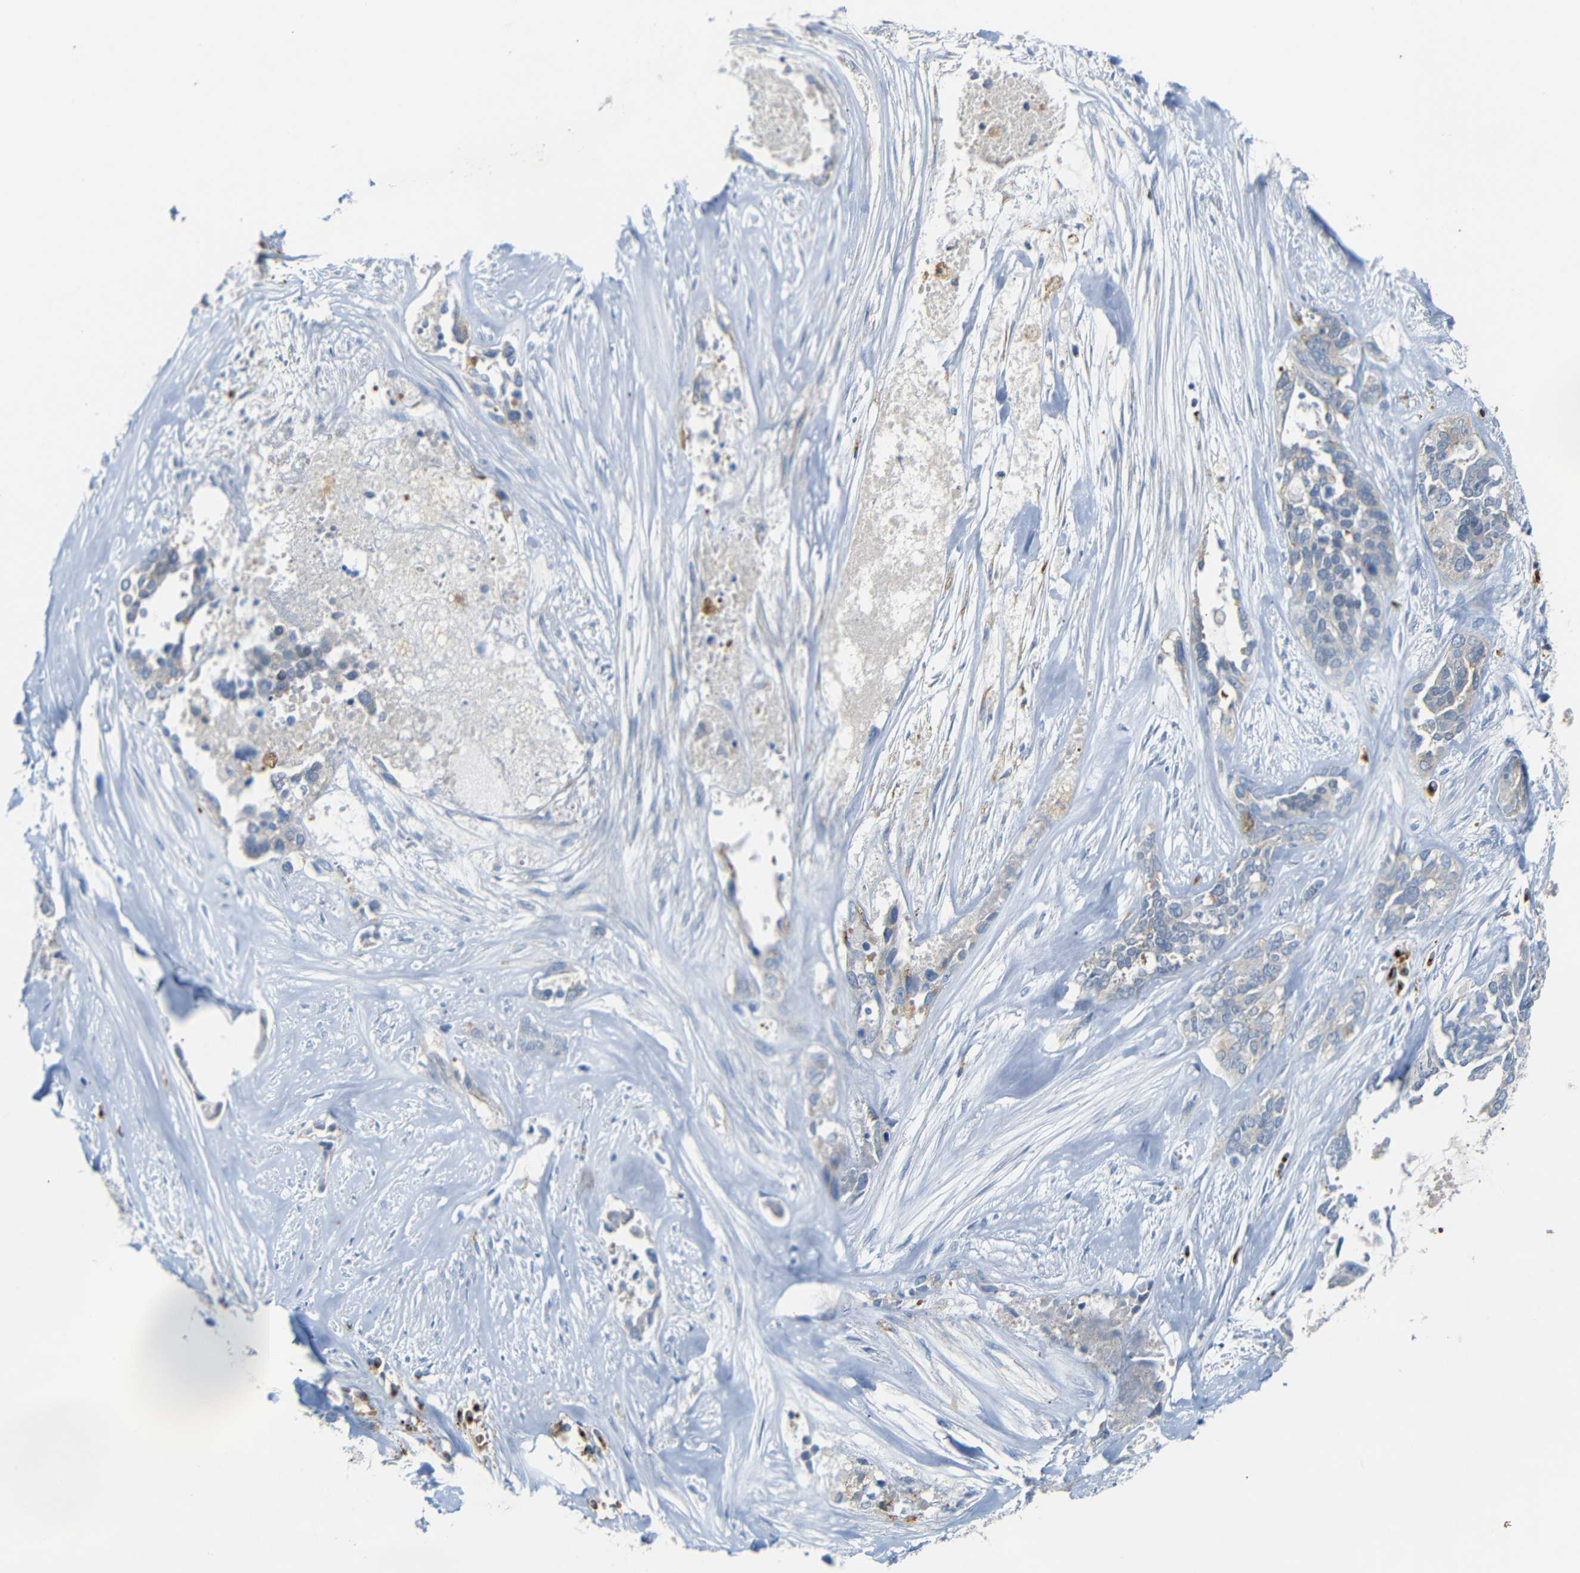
{"staining": {"intensity": "weak", "quantity": "<25%", "location": "cytoplasmic/membranous"}, "tissue": "ovarian cancer", "cell_type": "Tumor cells", "image_type": "cancer", "snomed": [{"axis": "morphology", "description": "Cystadenocarcinoma, serous, NOS"}, {"axis": "topography", "description": "Ovary"}], "caption": "The immunohistochemistry (IHC) photomicrograph has no significant expression in tumor cells of ovarian cancer (serous cystadenocarcinoma) tissue.", "gene": "FCRL1", "patient": {"sex": "female", "age": 44}}